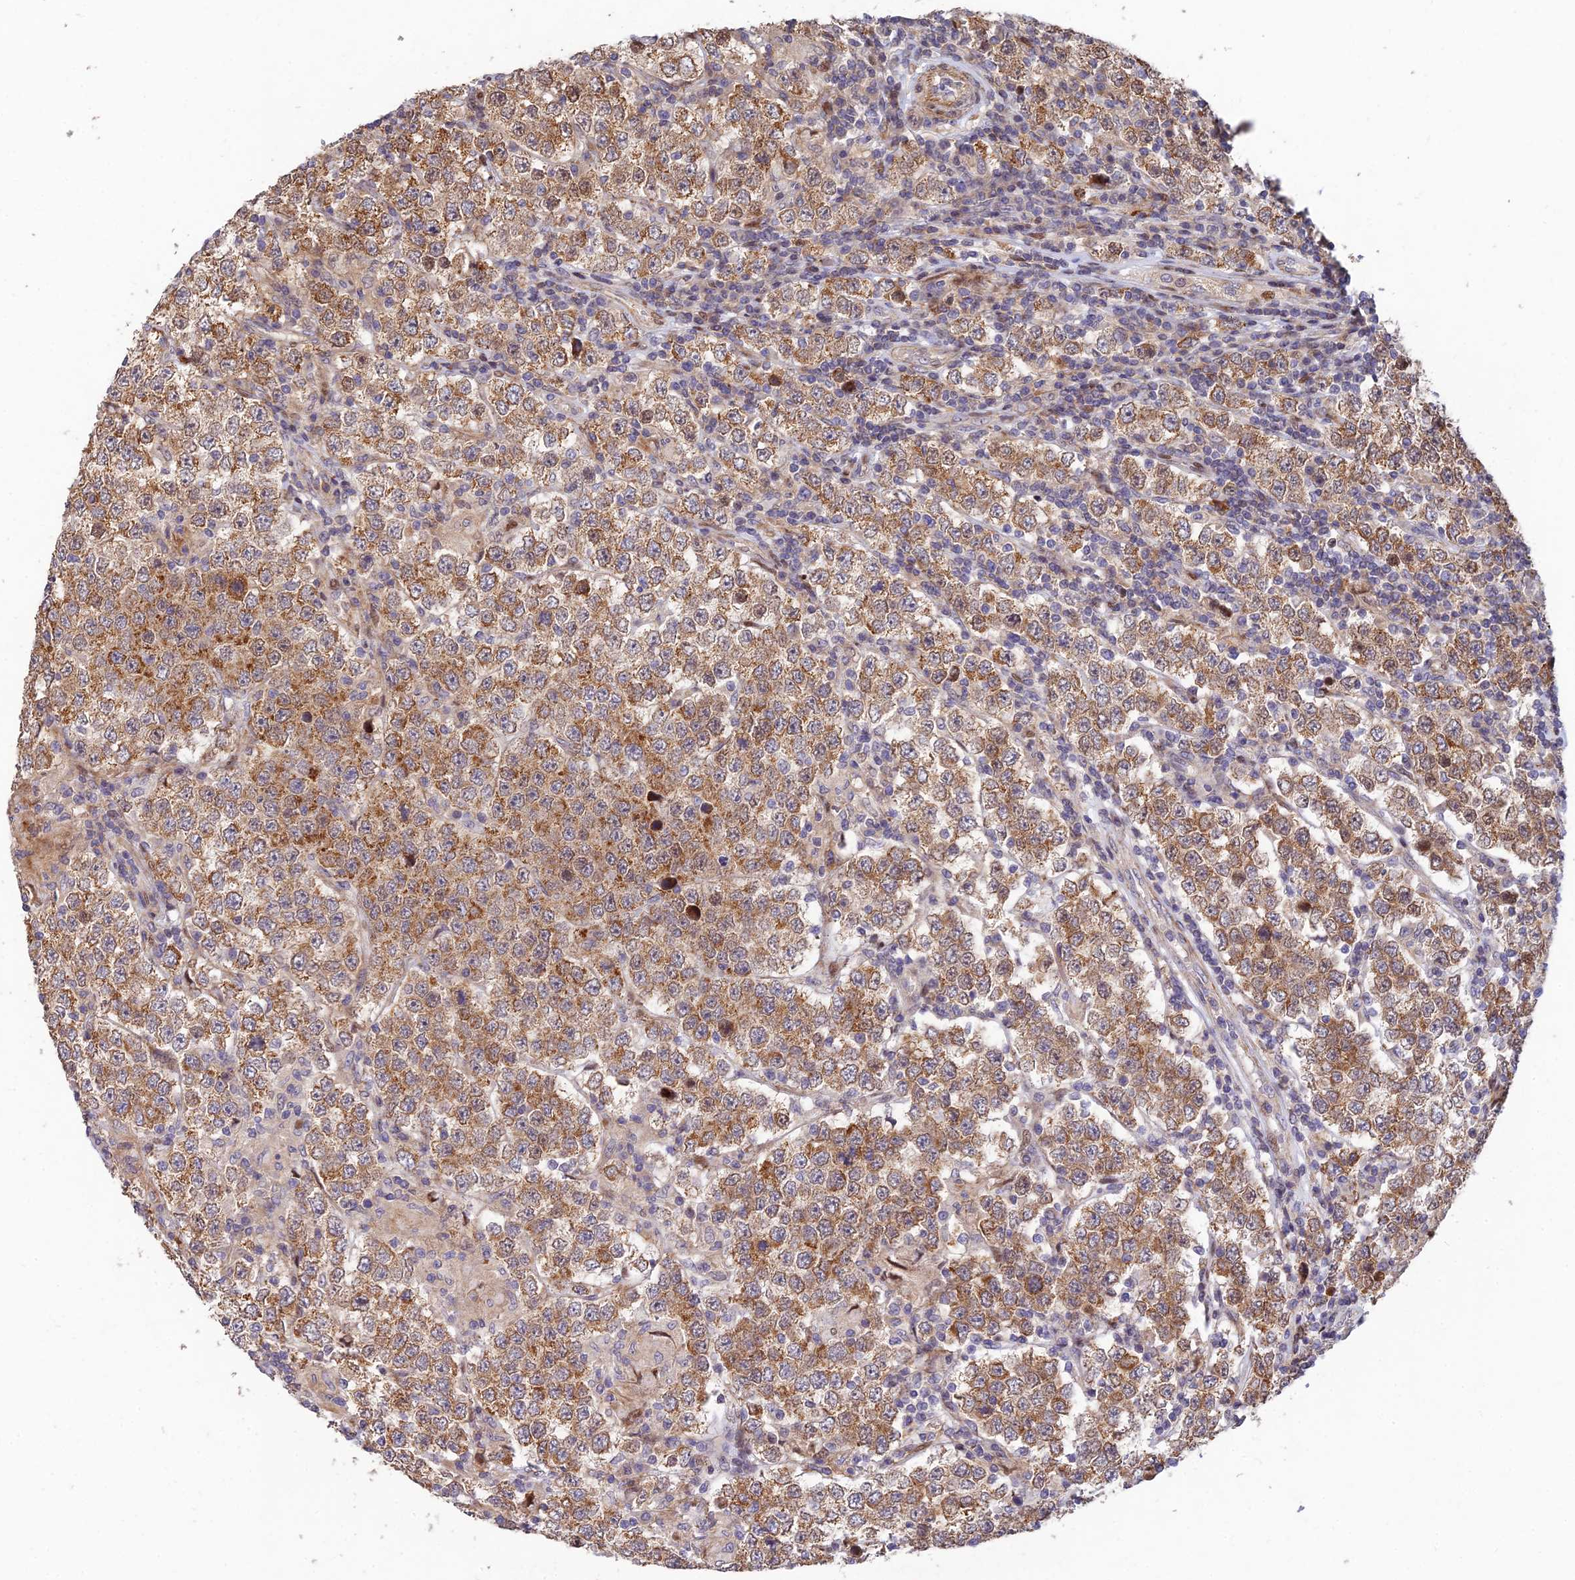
{"staining": {"intensity": "moderate", "quantity": ">75%", "location": "cytoplasmic/membranous"}, "tissue": "testis cancer", "cell_type": "Tumor cells", "image_type": "cancer", "snomed": [{"axis": "morphology", "description": "Normal tissue, NOS"}, {"axis": "morphology", "description": "Urothelial carcinoma, High grade"}, {"axis": "morphology", "description": "Seminoma, NOS"}, {"axis": "morphology", "description": "Carcinoma, Embryonal, NOS"}, {"axis": "topography", "description": "Urinary bladder"}, {"axis": "topography", "description": "Testis"}], "caption": "This is an image of immunohistochemistry staining of seminoma (testis), which shows moderate staining in the cytoplasmic/membranous of tumor cells.", "gene": "RELCH", "patient": {"sex": "male", "age": 41}}